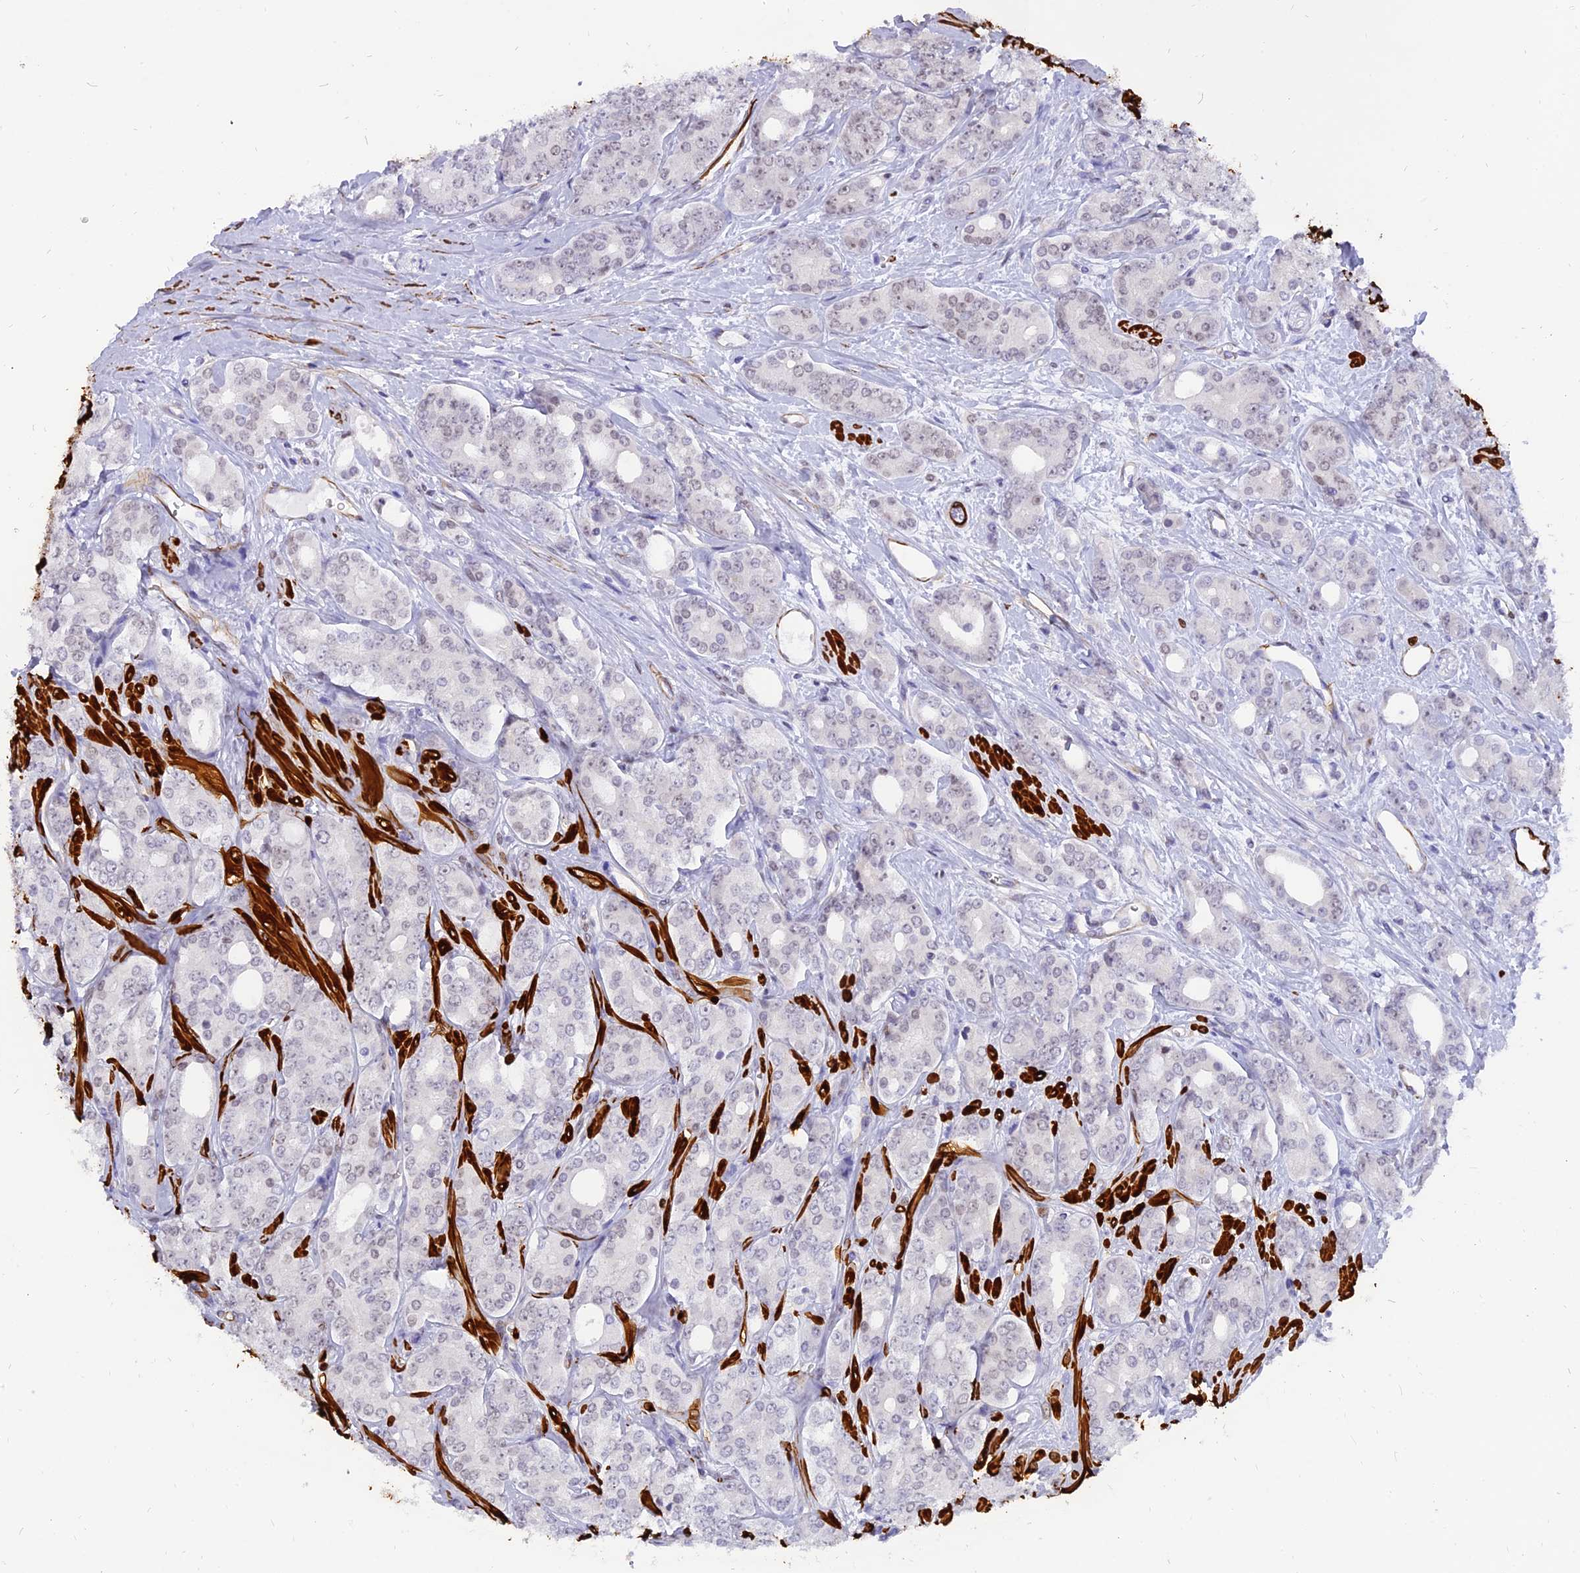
{"staining": {"intensity": "negative", "quantity": "none", "location": "none"}, "tissue": "prostate cancer", "cell_type": "Tumor cells", "image_type": "cancer", "snomed": [{"axis": "morphology", "description": "Adenocarcinoma, High grade"}, {"axis": "topography", "description": "Prostate"}], "caption": "The IHC histopathology image has no significant positivity in tumor cells of prostate cancer tissue.", "gene": "CENPV", "patient": {"sex": "male", "age": 62}}